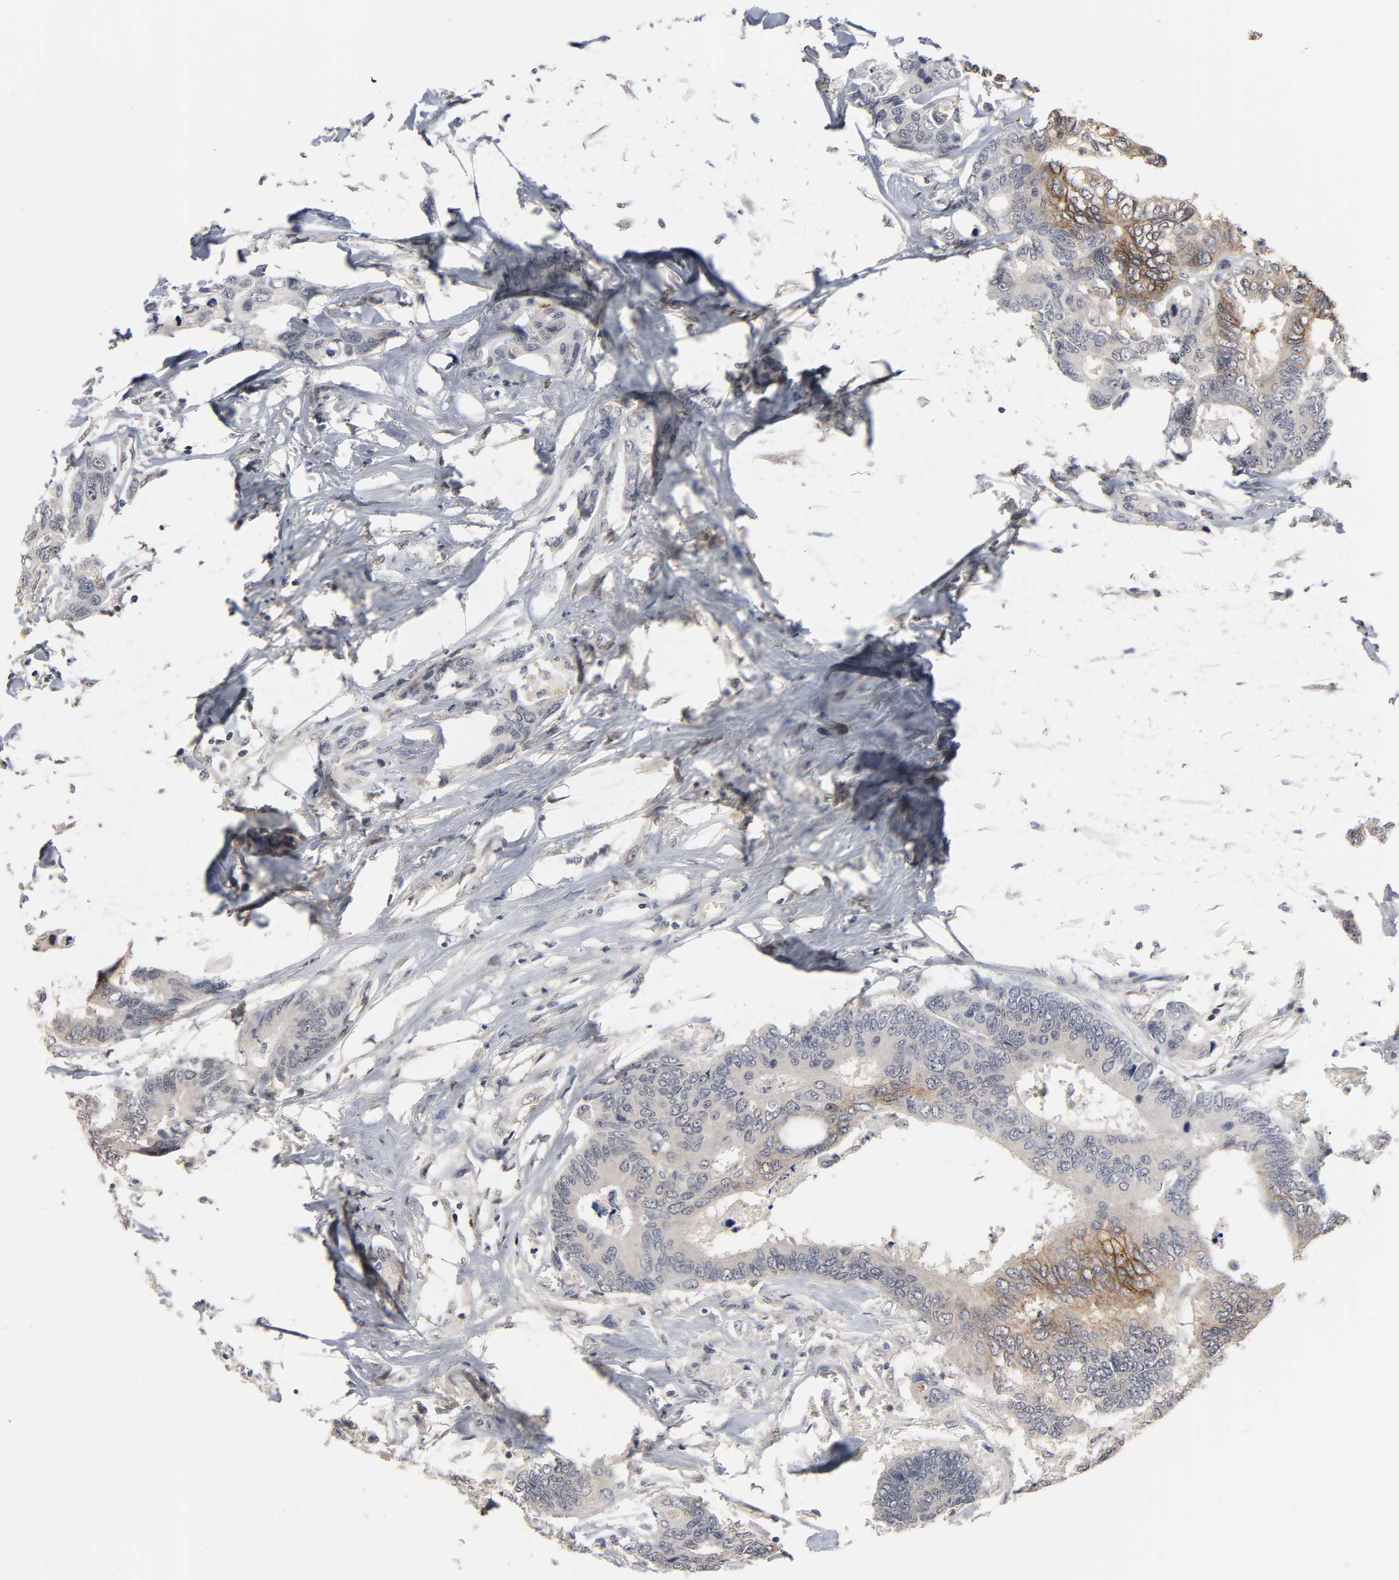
{"staining": {"intensity": "moderate", "quantity": "25%-75%", "location": "cytoplasmic/membranous"}, "tissue": "colorectal cancer", "cell_type": "Tumor cells", "image_type": "cancer", "snomed": [{"axis": "morphology", "description": "Adenocarcinoma, NOS"}, {"axis": "topography", "description": "Rectum"}], "caption": "Immunohistochemical staining of colorectal adenocarcinoma shows medium levels of moderate cytoplasmic/membranous protein staining in about 25%-75% of tumor cells.", "gene": "HTR1E", "patient": {"sex": "male", "age": 55}}